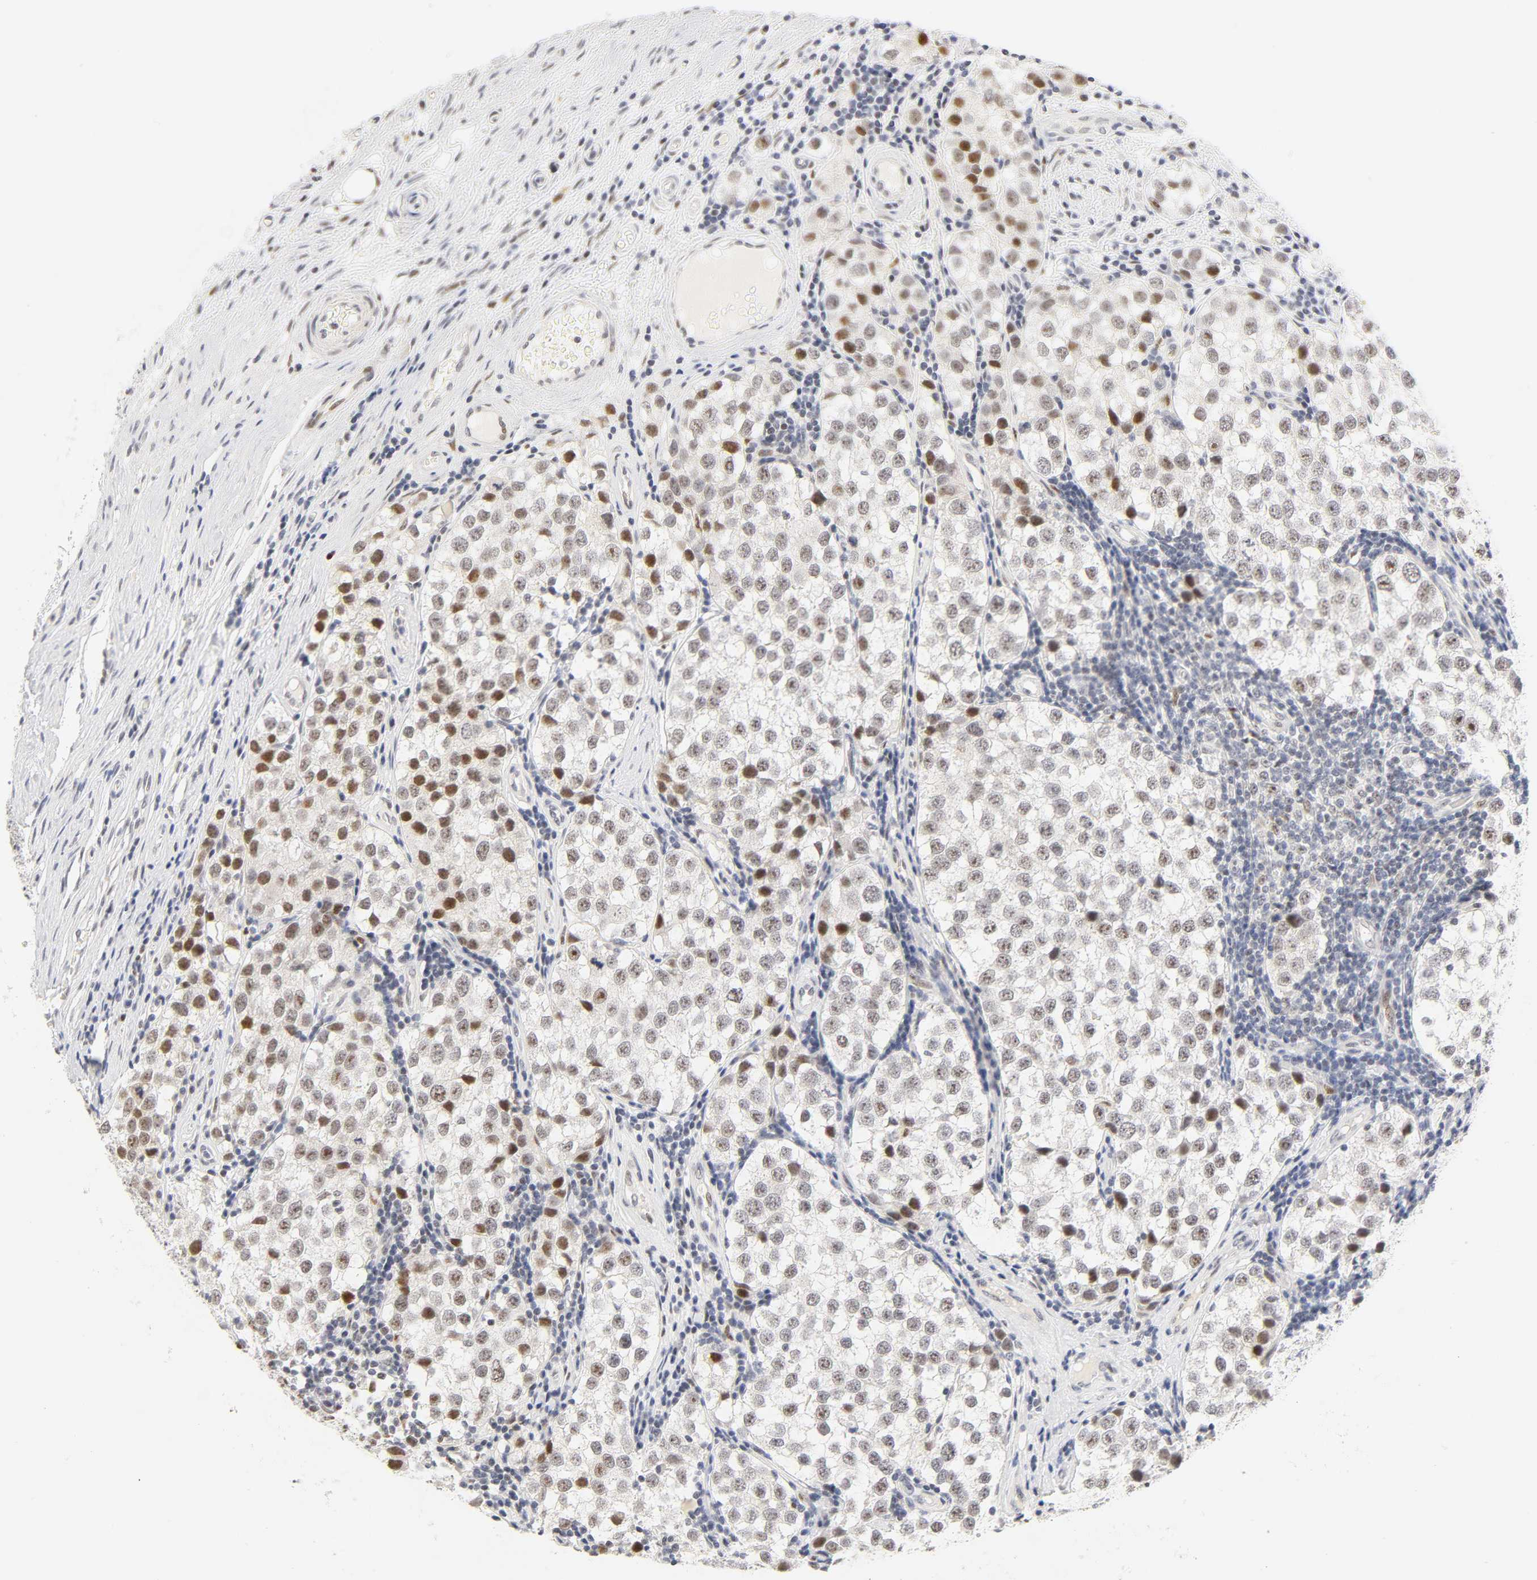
{"staining": {"intensity": "strong", "quantity": "25%-75%", "location": "nuclear"}, "tissue": "testis cancer", "cell_type": "Tumor cells", "image_type": "cancer", "snomed": [{"axis": "morphology", "description": "Seminoma, NOS"}, {"axis": "topography", "description": "Testis"}], "caption": "A histopathology image showing strong nuclear expression in approximately 25%-75% of tumor cells in testis cancer, as visualized by brown immunohistochemical staining.", "gene": "MNAT1", "patient": {"sex": "male", "age": 39}}